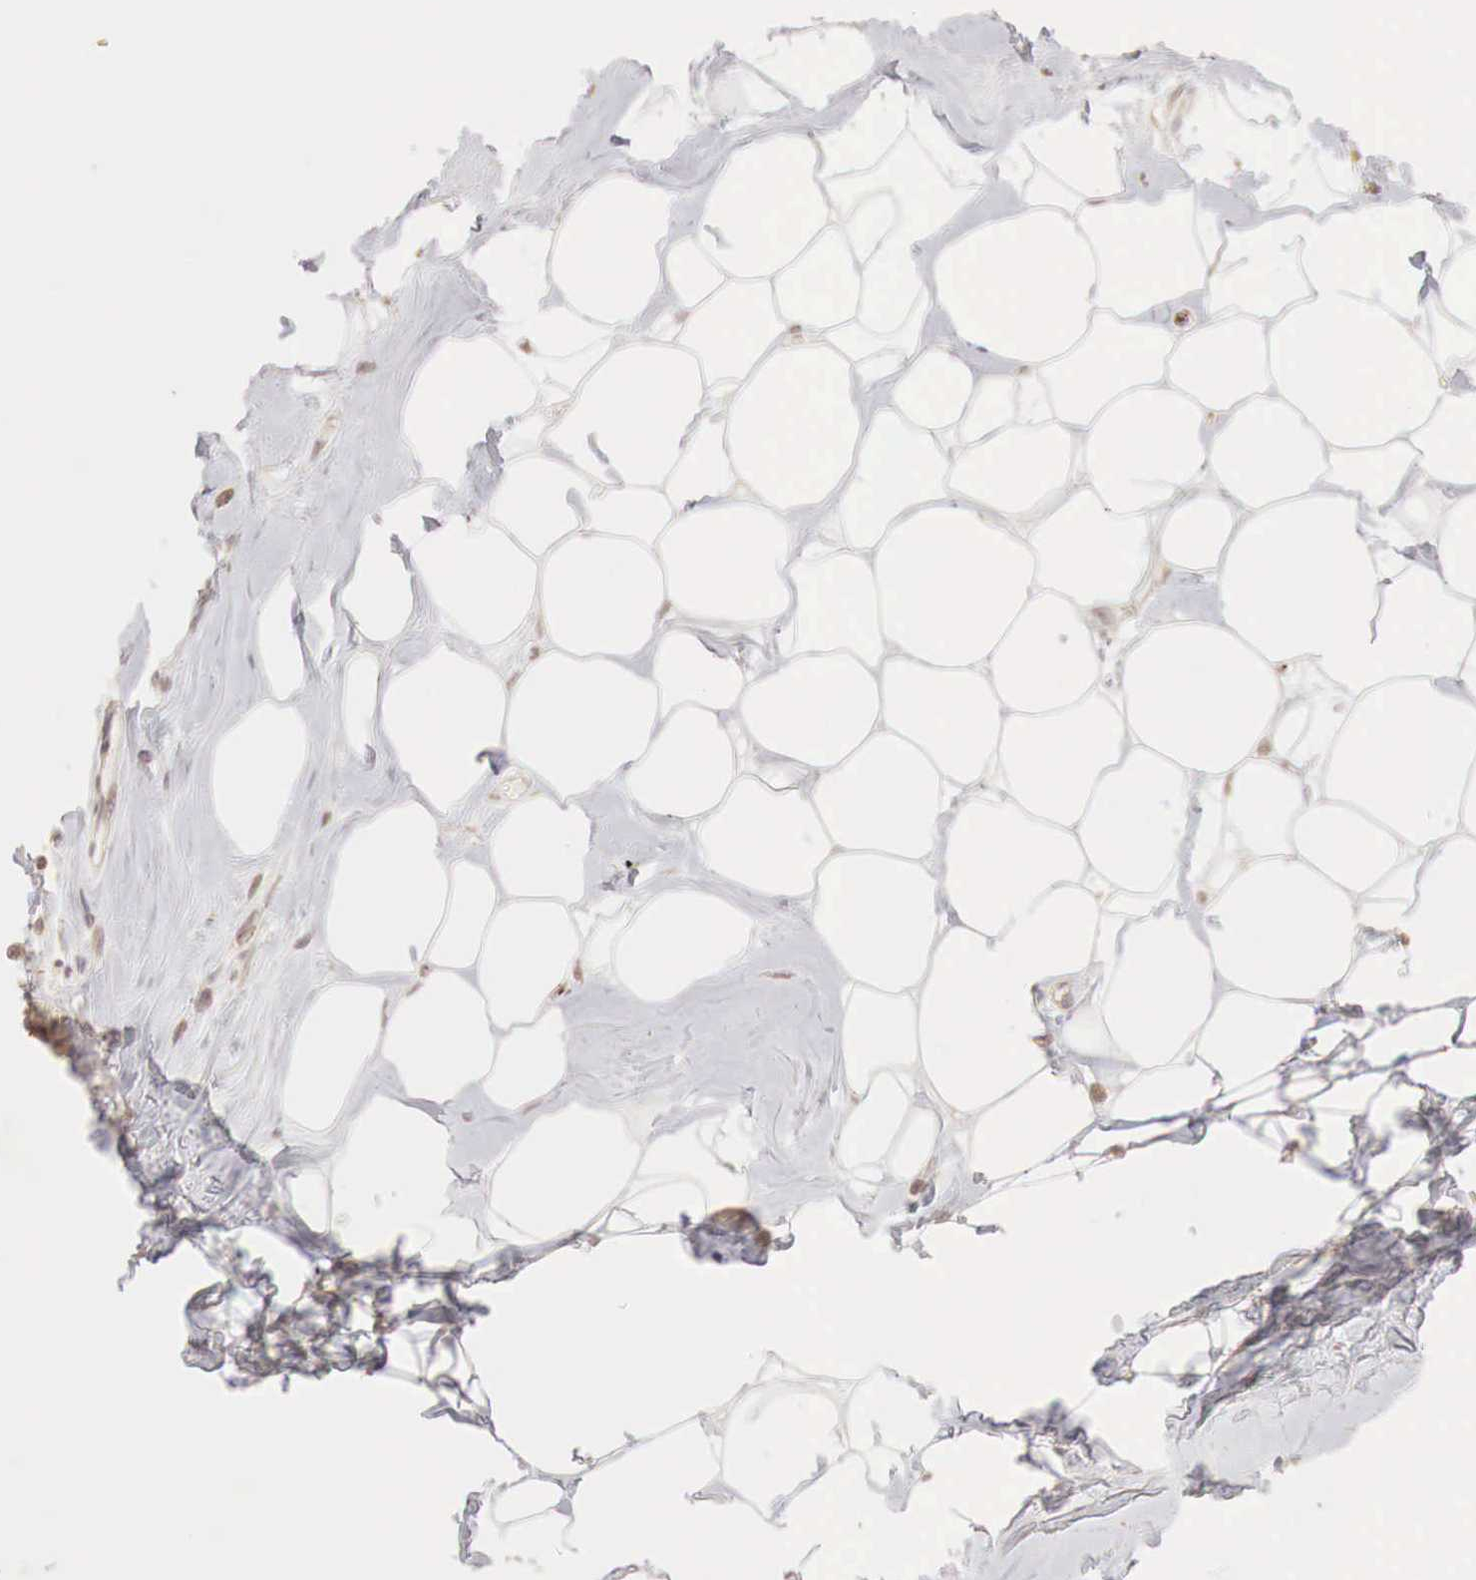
{"staining": {"intensity": "weak", "quantity": ">75%", "location": "nuclear"}, "tissue": "adipose tissue", "cell_type": "Adipocytes", "image_type": "normal", "snomed": [{"axis": "morphology", "description": "Normal tissue, NOS"}, {"axis": "topography", "description": "Breast"}], "caption": "Normal adipose tissue demonstrates weak nuclear positivity in approximately >75% of adipocytes.", "gene": "TBC1D9", "patient": {"sex": "female", "age": 44}}